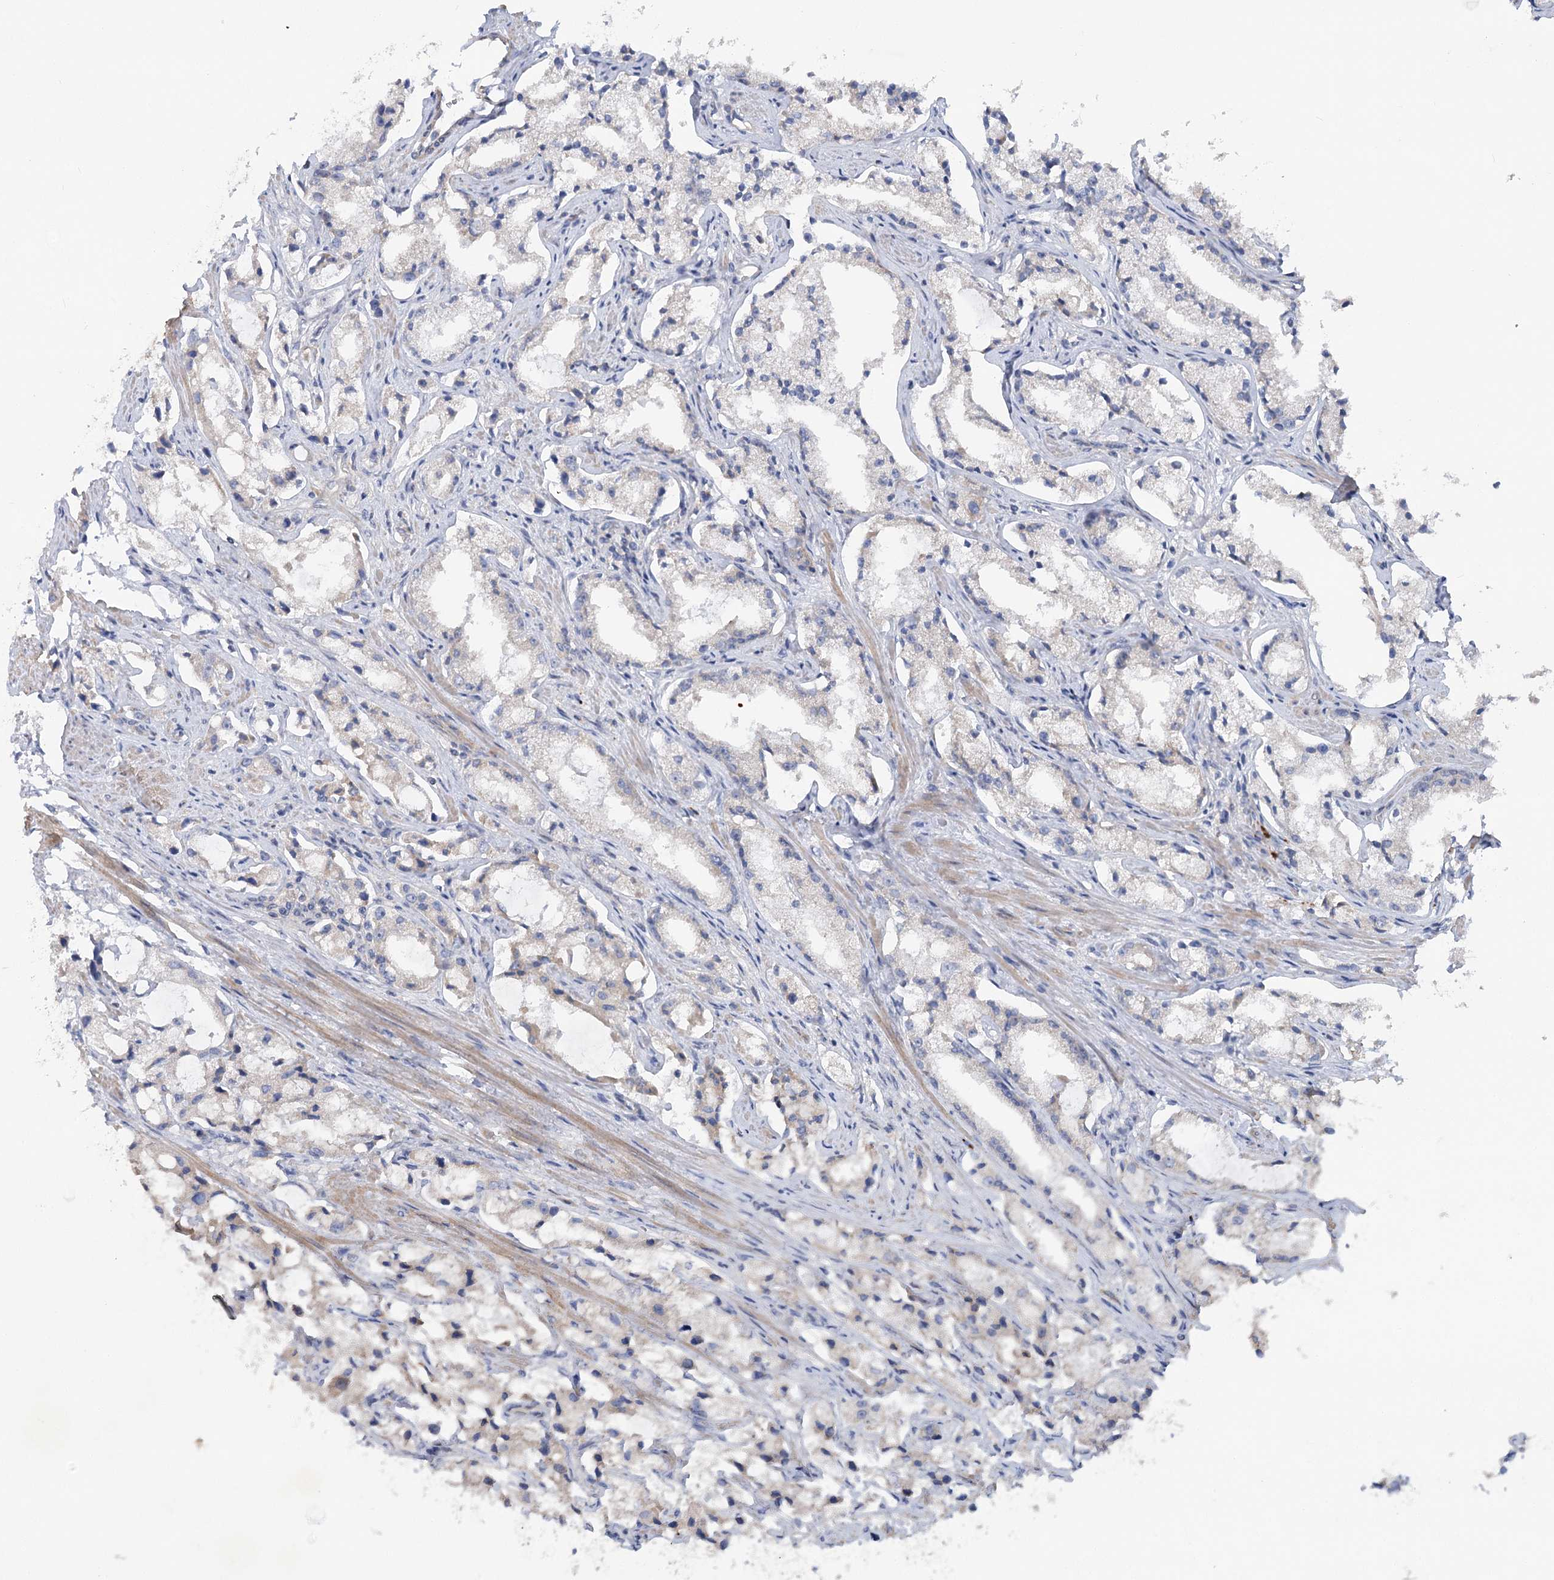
{"staining": {"intensity": "negative", "quantity": "none", "location": "none"}, "tissue": "prostate cancer", "cell_type": "Tumor cells", "image_type": "cancer", "snomed": [{"axis": "morphology", "description": "Adenocarcinoma, High grade"}, {"axis": "topography", "description": "Prostate"}], "caption": "An IHC photomicrograph of high-grade adenocarcinoma (prostate) is shown. There is no staining in tumor cells of high-grade adenocarcinoma (prostate).", "gene": "SCN11A", "patient": {"sex": "male", "age": 66}}